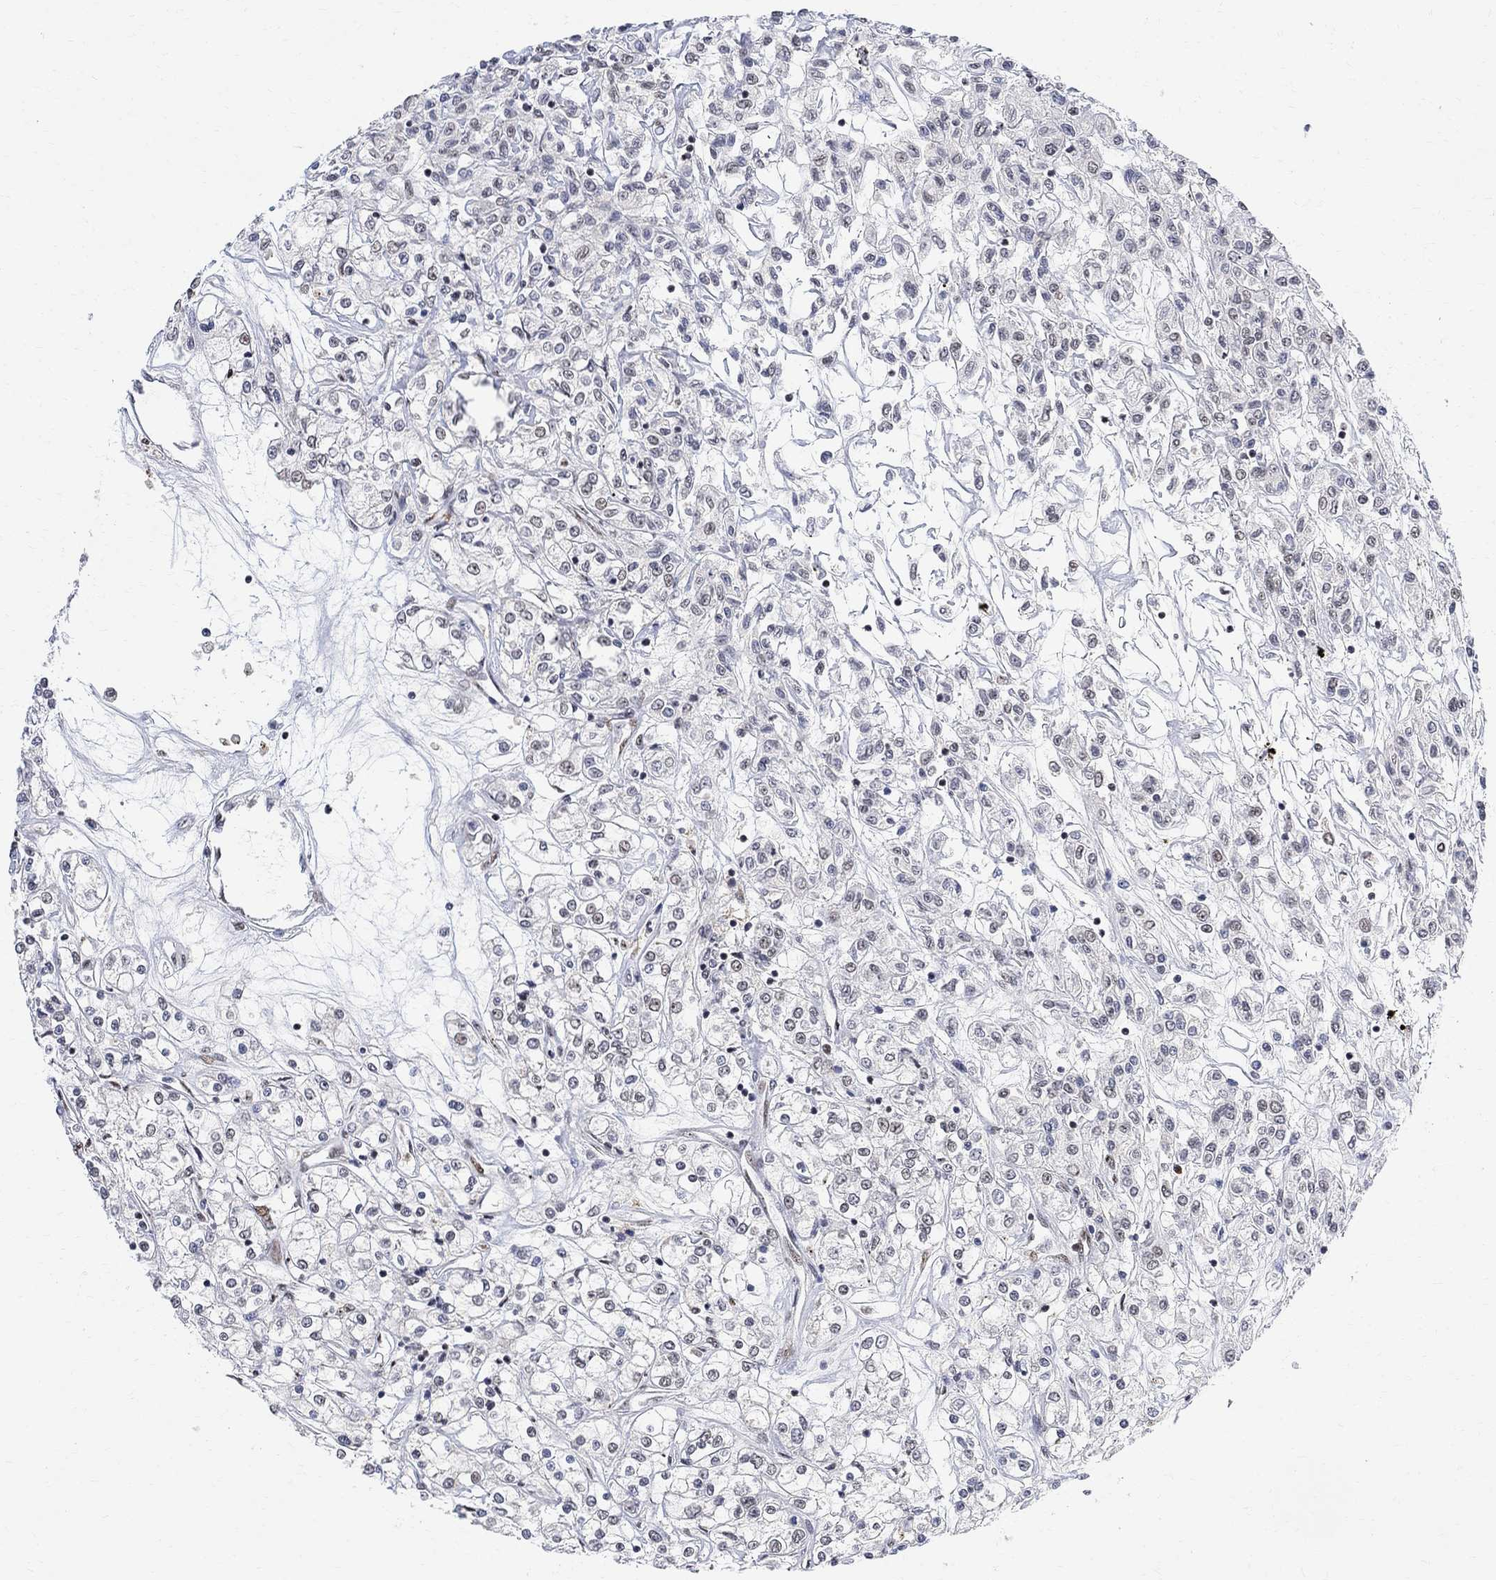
{"staining": {"intensity": "weak", "quantity": "<25%", "location": "nuclear"}, "tissue": "renal cancer", "cell_type": "Tumor cells", "image_type": "cancer", "snomed": [{"axis": "morphology", "description": "Adenocarcinoma, NOS"}, {"axis": "topography", "description": "Kidney"}], "caption": "The photomicrograph reveals no staining of tumor cells in renal cancer.", "gene": "E4F1", "patient": {"sex": "female", "age": 59}}